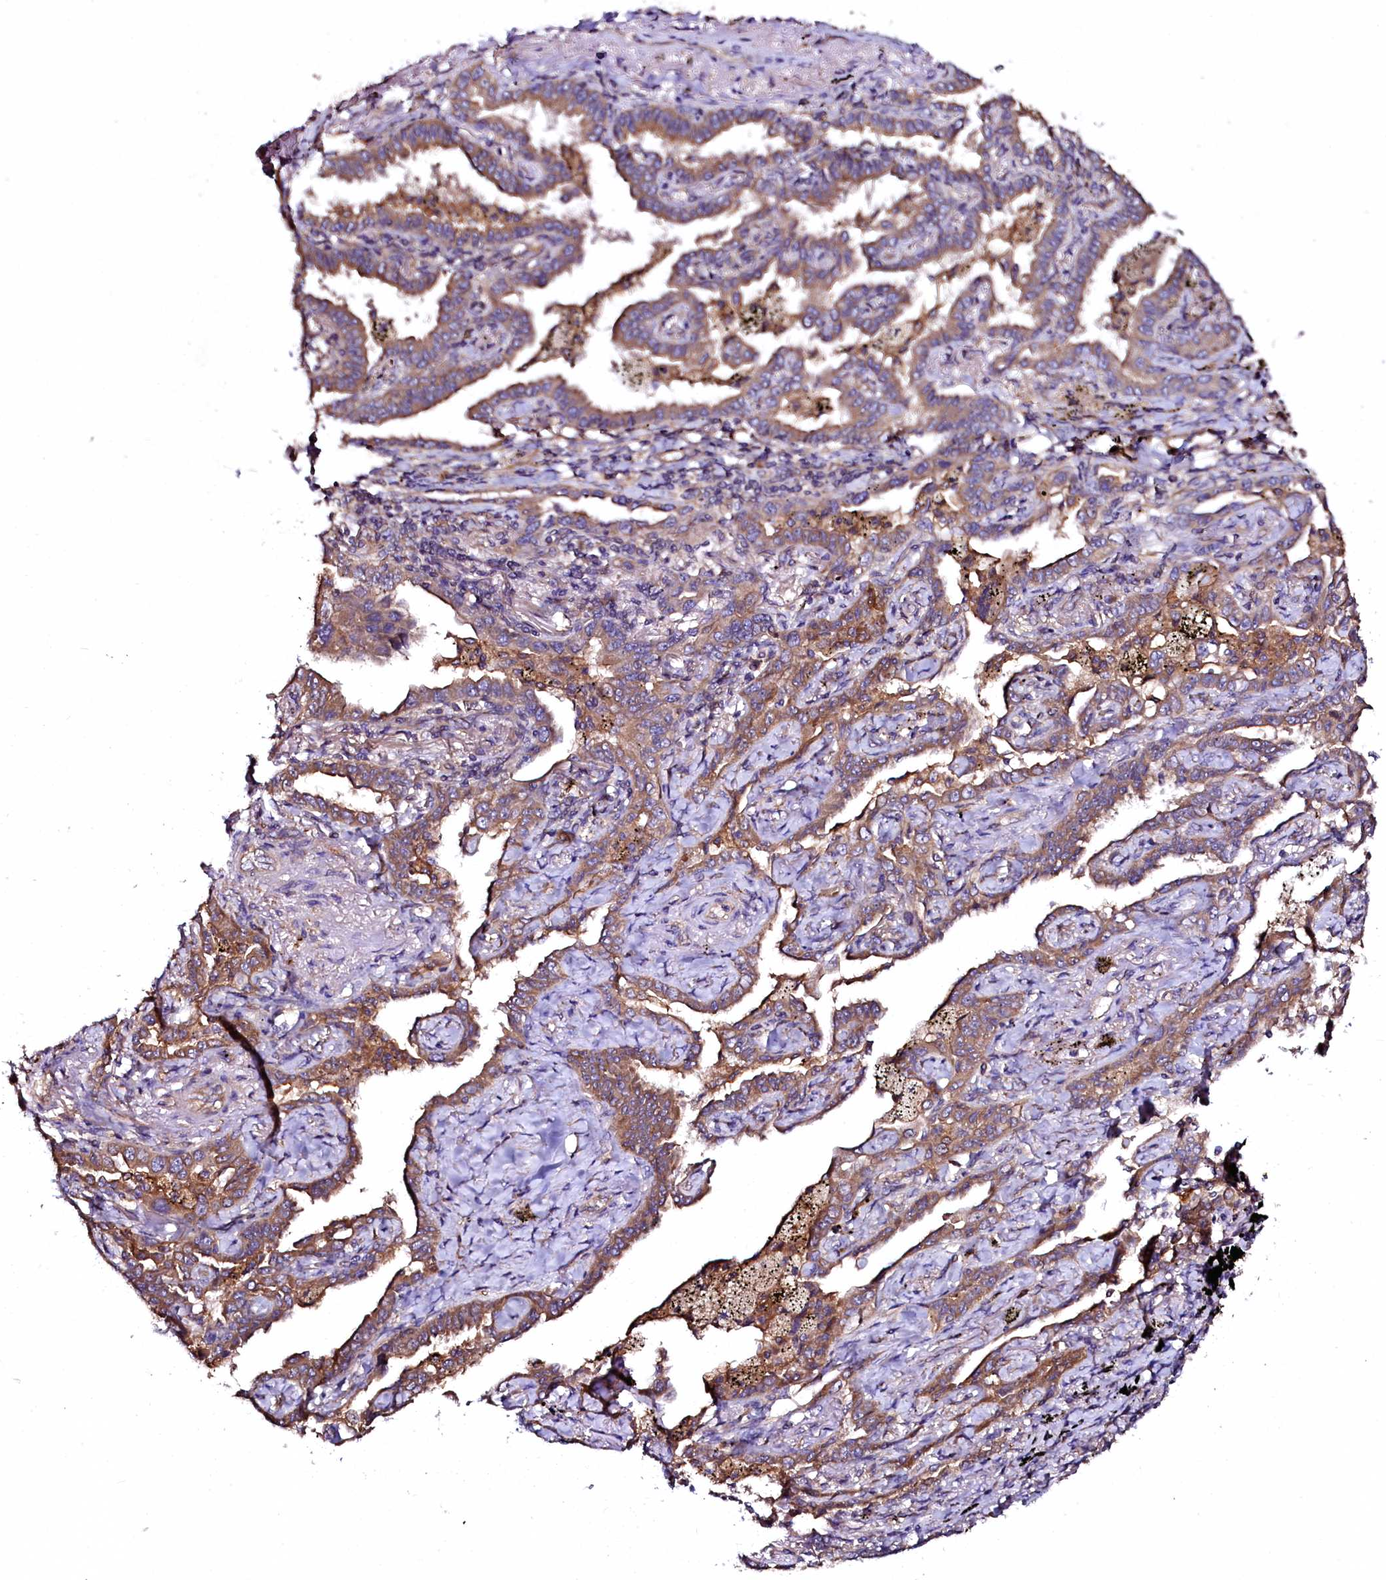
{"staining": {"intensity": "moderate", "quantity": "25%-75%", "location": "cytoplasmic/membranous"}, "tissue": "lung cancer", "cell_type": "Tumor cells", "image_type": "cancer", "snomed": [{"axis": "morphology", "description": "Adenocarcinoma, NOS"}, {"axis": "topography", "description": "Lung"}], "caption": "Tumor cells show medium levels of moderate cytoplasmic/membranous expression in approximately 25%-75% of cells in human adenocarcinoma (lung).", "gene": "APPL2", "patient": {"sex": "male", "age": 67}}